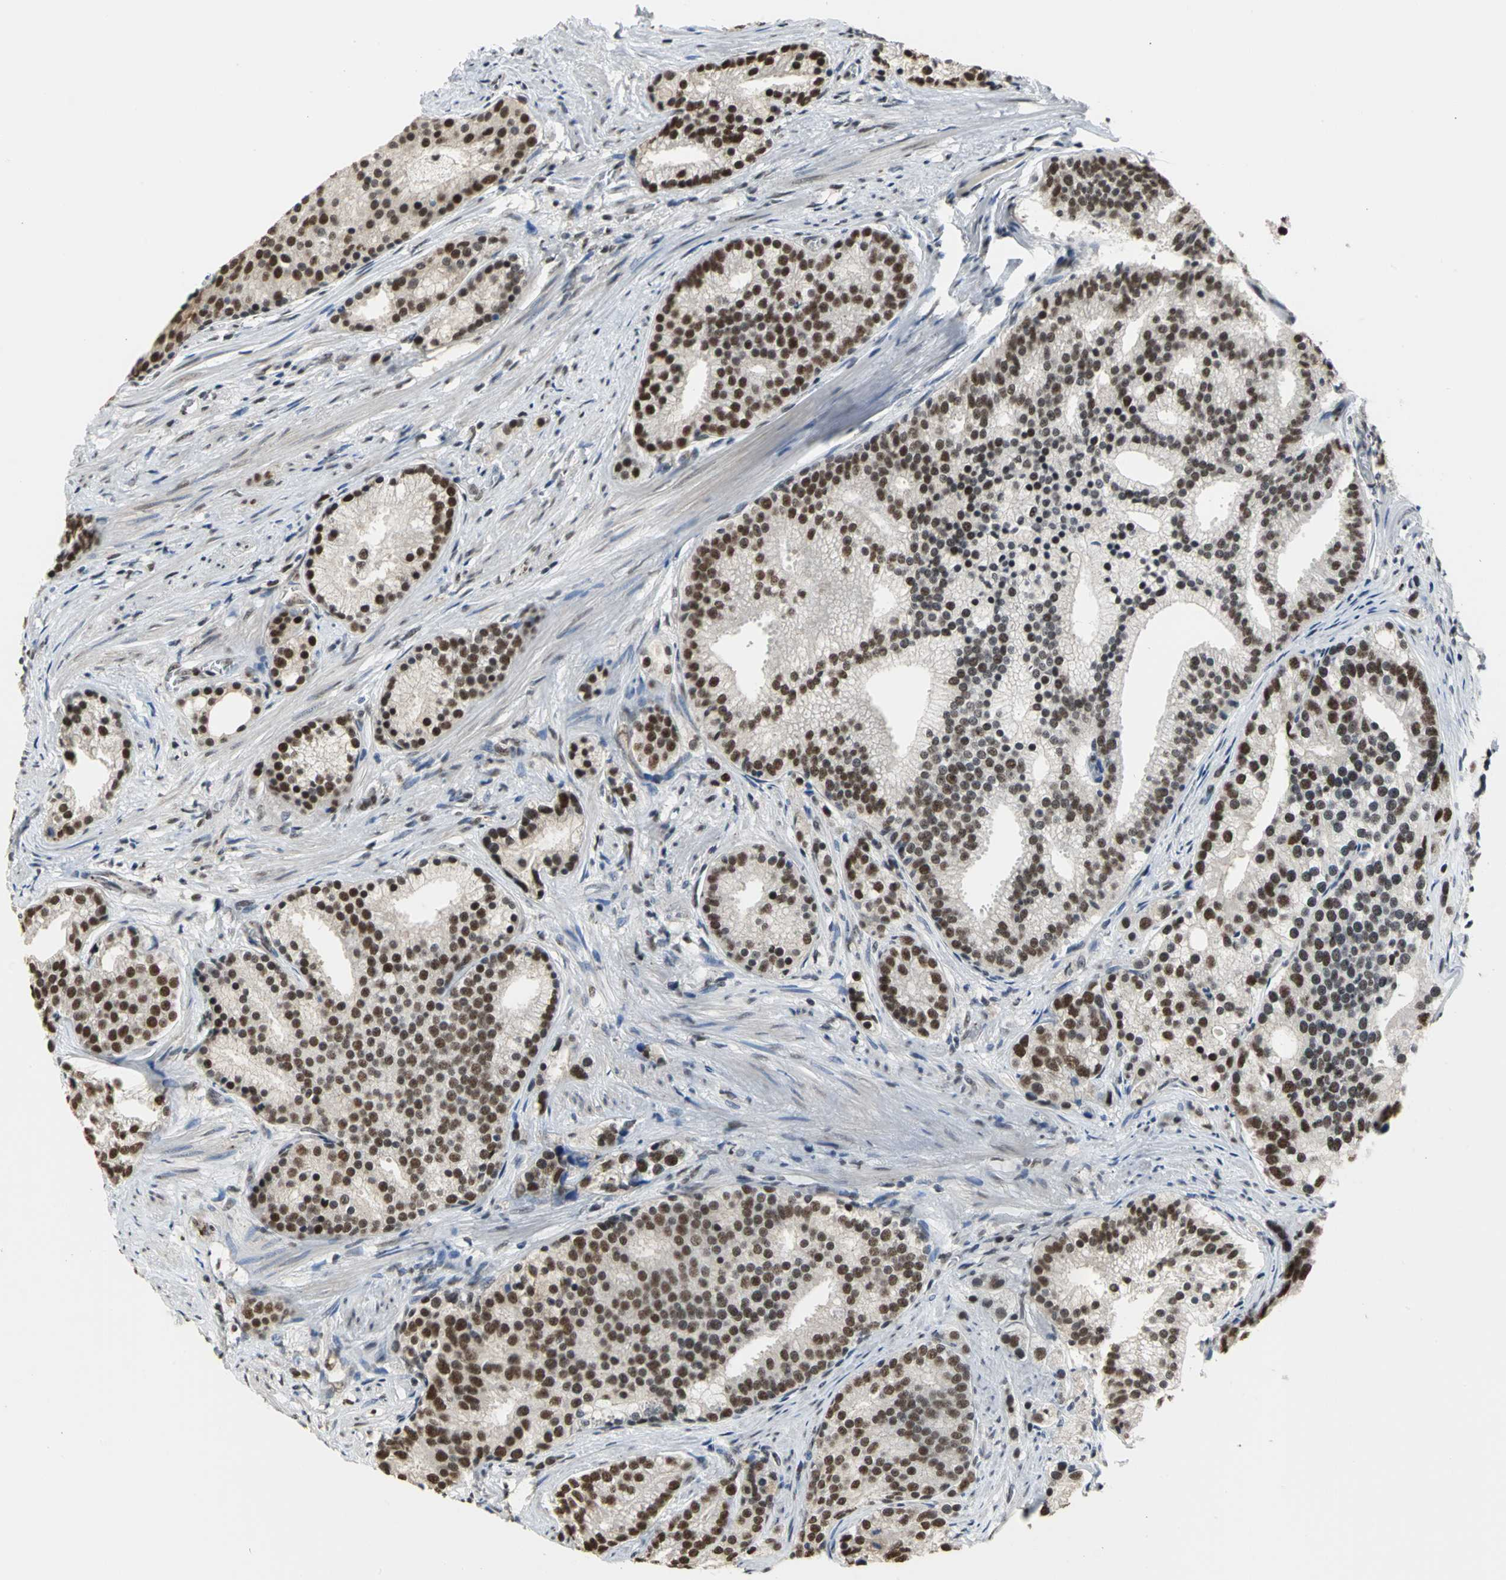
{"staining": {"intensity": "strong", "quantity": ">75%", "location": "nuclear"}, "tissue": "prostate cancer", "cell_type": "Tumor cells", "image_type": "cancer", "snomed": [{"axis": "morphology", "description": "Adenocarcinoma, Low grade"}, {"axis": "topography", "description": "Prostate"}], "caption": "Immunohistochemistry histopathology image of neoplastic tissue: human prostate cancer stained using IHC displays high levels of strong protein expression localized specifically in the nuclear of tumor cells, appearing as a nuclear brown color.", "gene": "CCDC88C", "patient": {"sex": "male", "age": 71}}